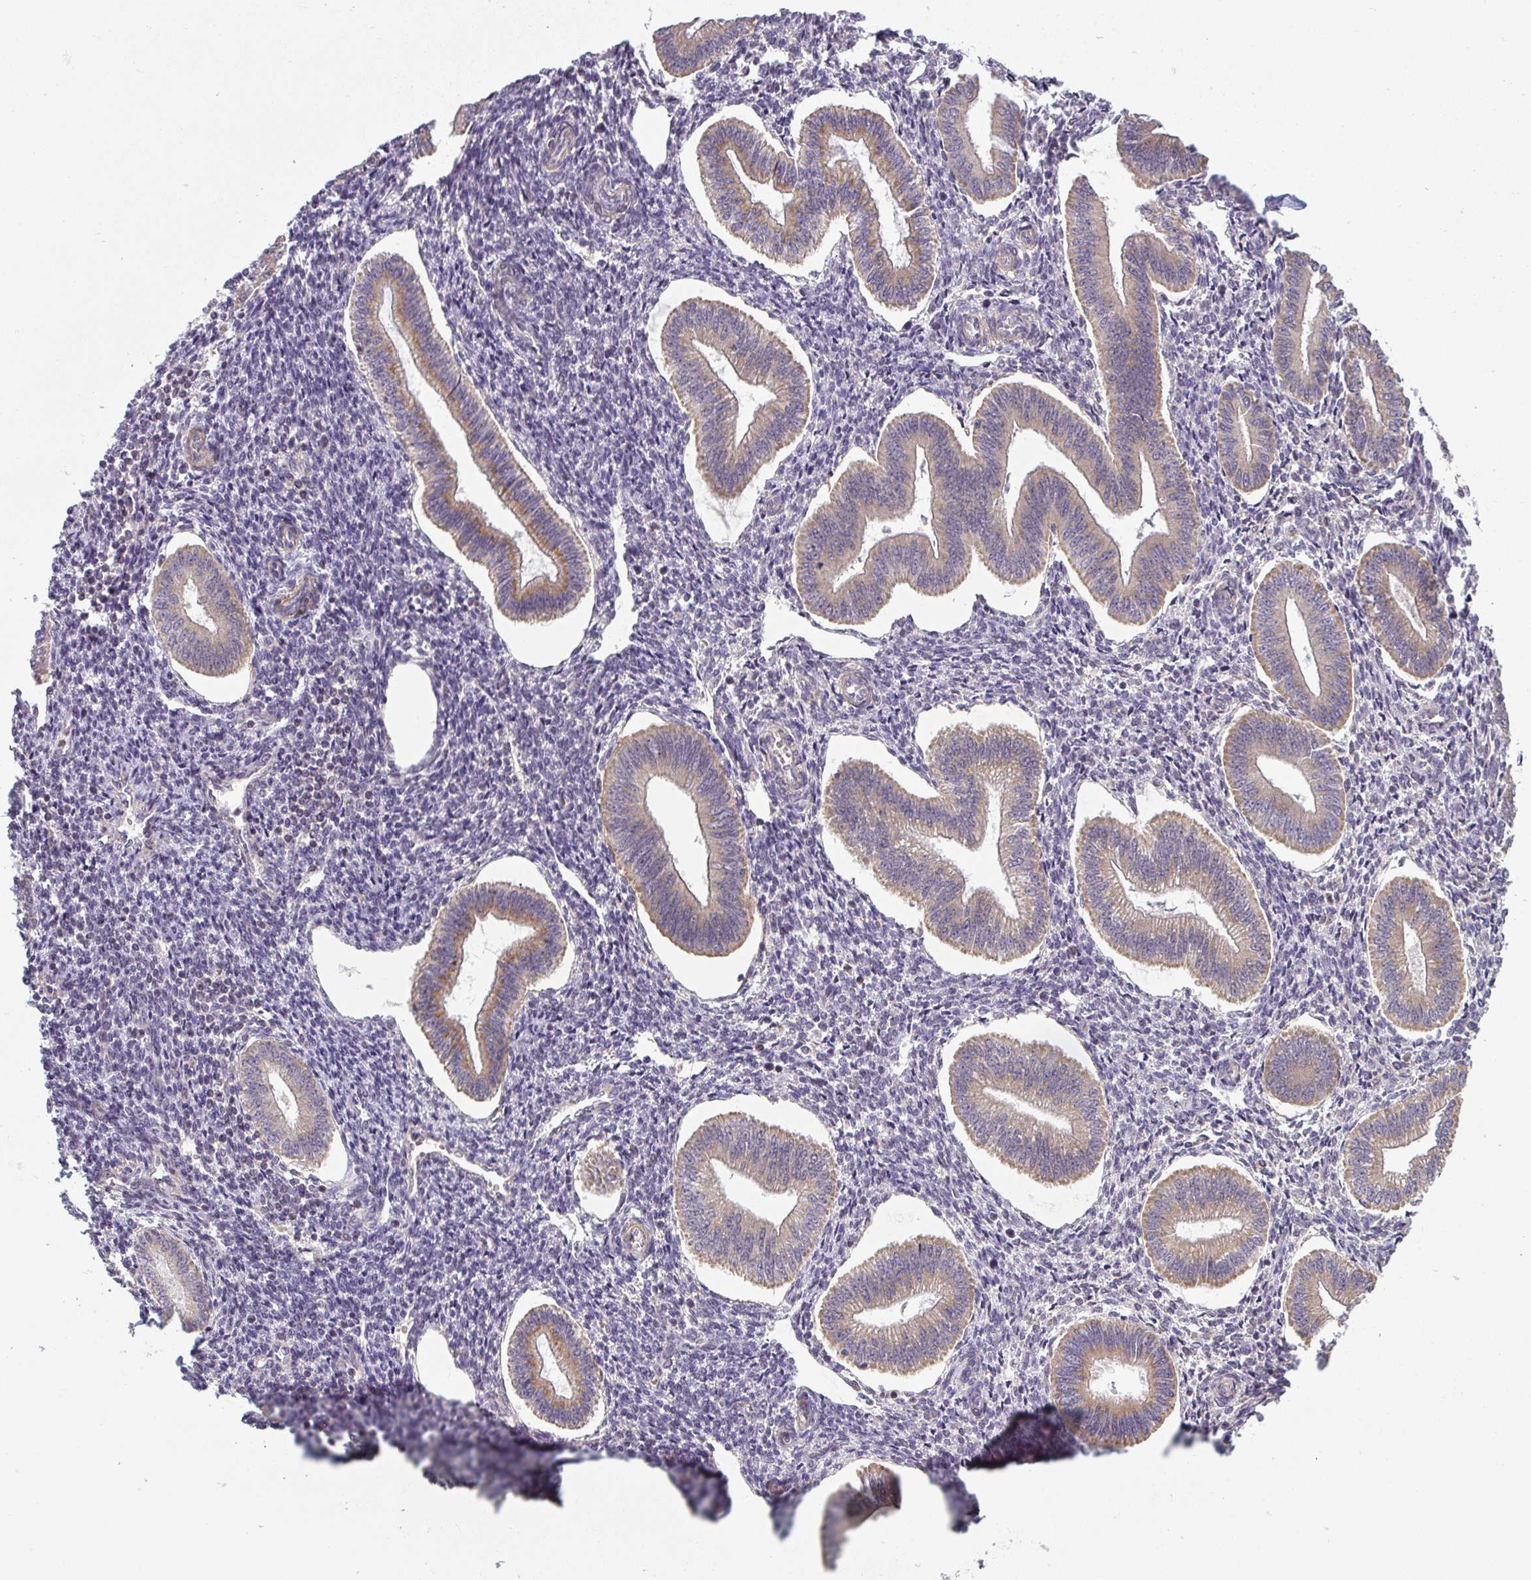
{"staining": {"intensity": "negative", "quantity": "none", "location": "none"}, "tissue": "endometrium", "cell_type": "Cells in endometrial stroma", "image_type": "normal", "snomed": [{"axis": "morphology", "description": "Normal tissue, NOS"}, {"axis": "topography", "description": "Endometrium"}], "caption": "IHC of benign human endometrium reveals no expression in cells in endometrial stroma.", "gene": "CXCR1", "patient": {"sex": "female", "age": 34}}